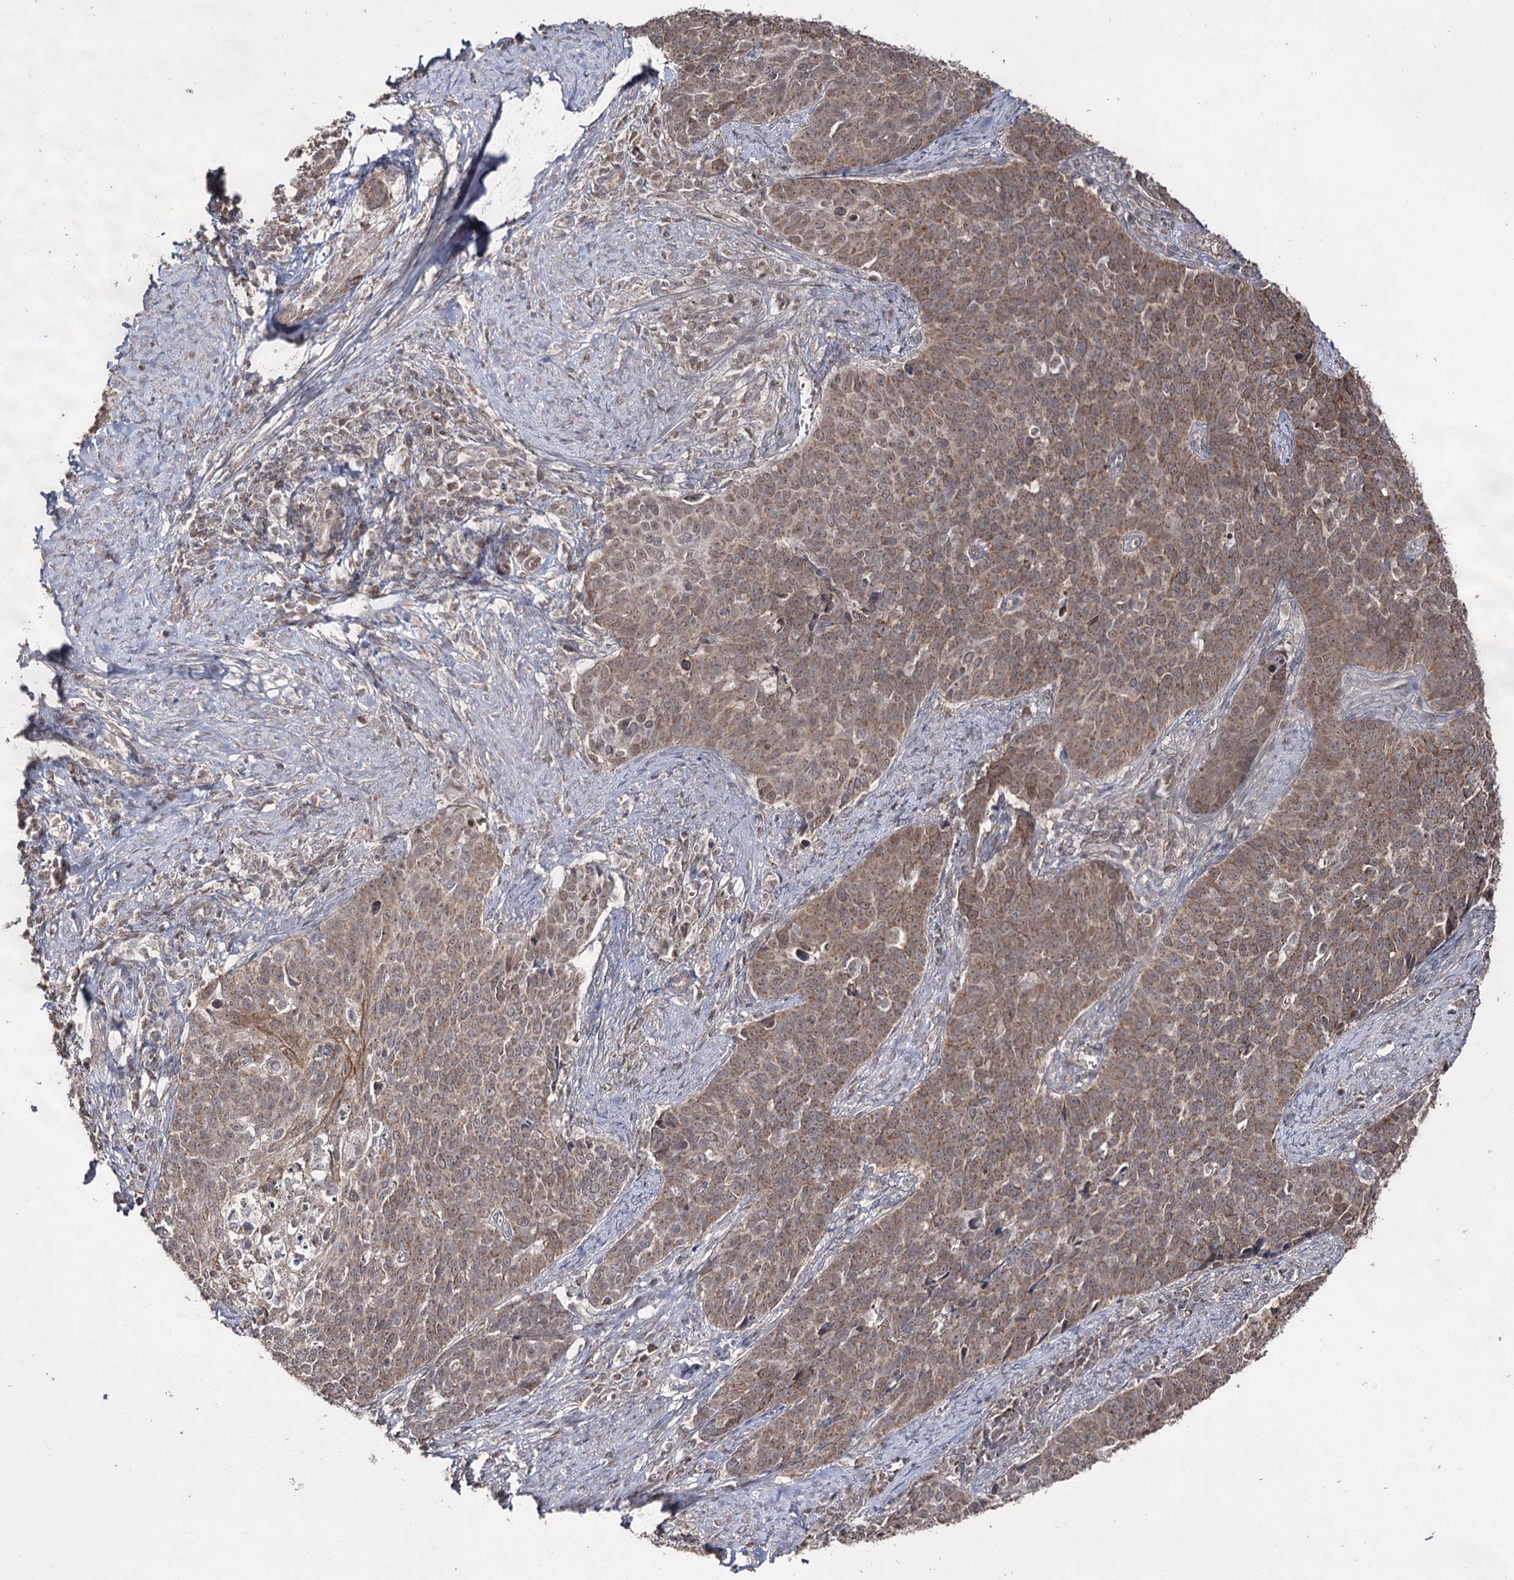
{"staining": {"intensity": "weak", "quantity": ">75%", "location": "cytoplasmic/membranous,nuclear"}, "tissue": "cervical cancer", "cell_type": "Tumor cells", "image_type": "cancer", "snomed": [{"axis": "morphology", "description": "Squamous cell carcinoma, NOS"}, {"axis": "topography", "description": "Cervix"}], "caption": "Squamous cell carcinoma (cervical) stained with a protein marker reveals weak staining in tumor cells.", "gene": "ACTR6", "patient": {"sex": "female", "age": 39}}